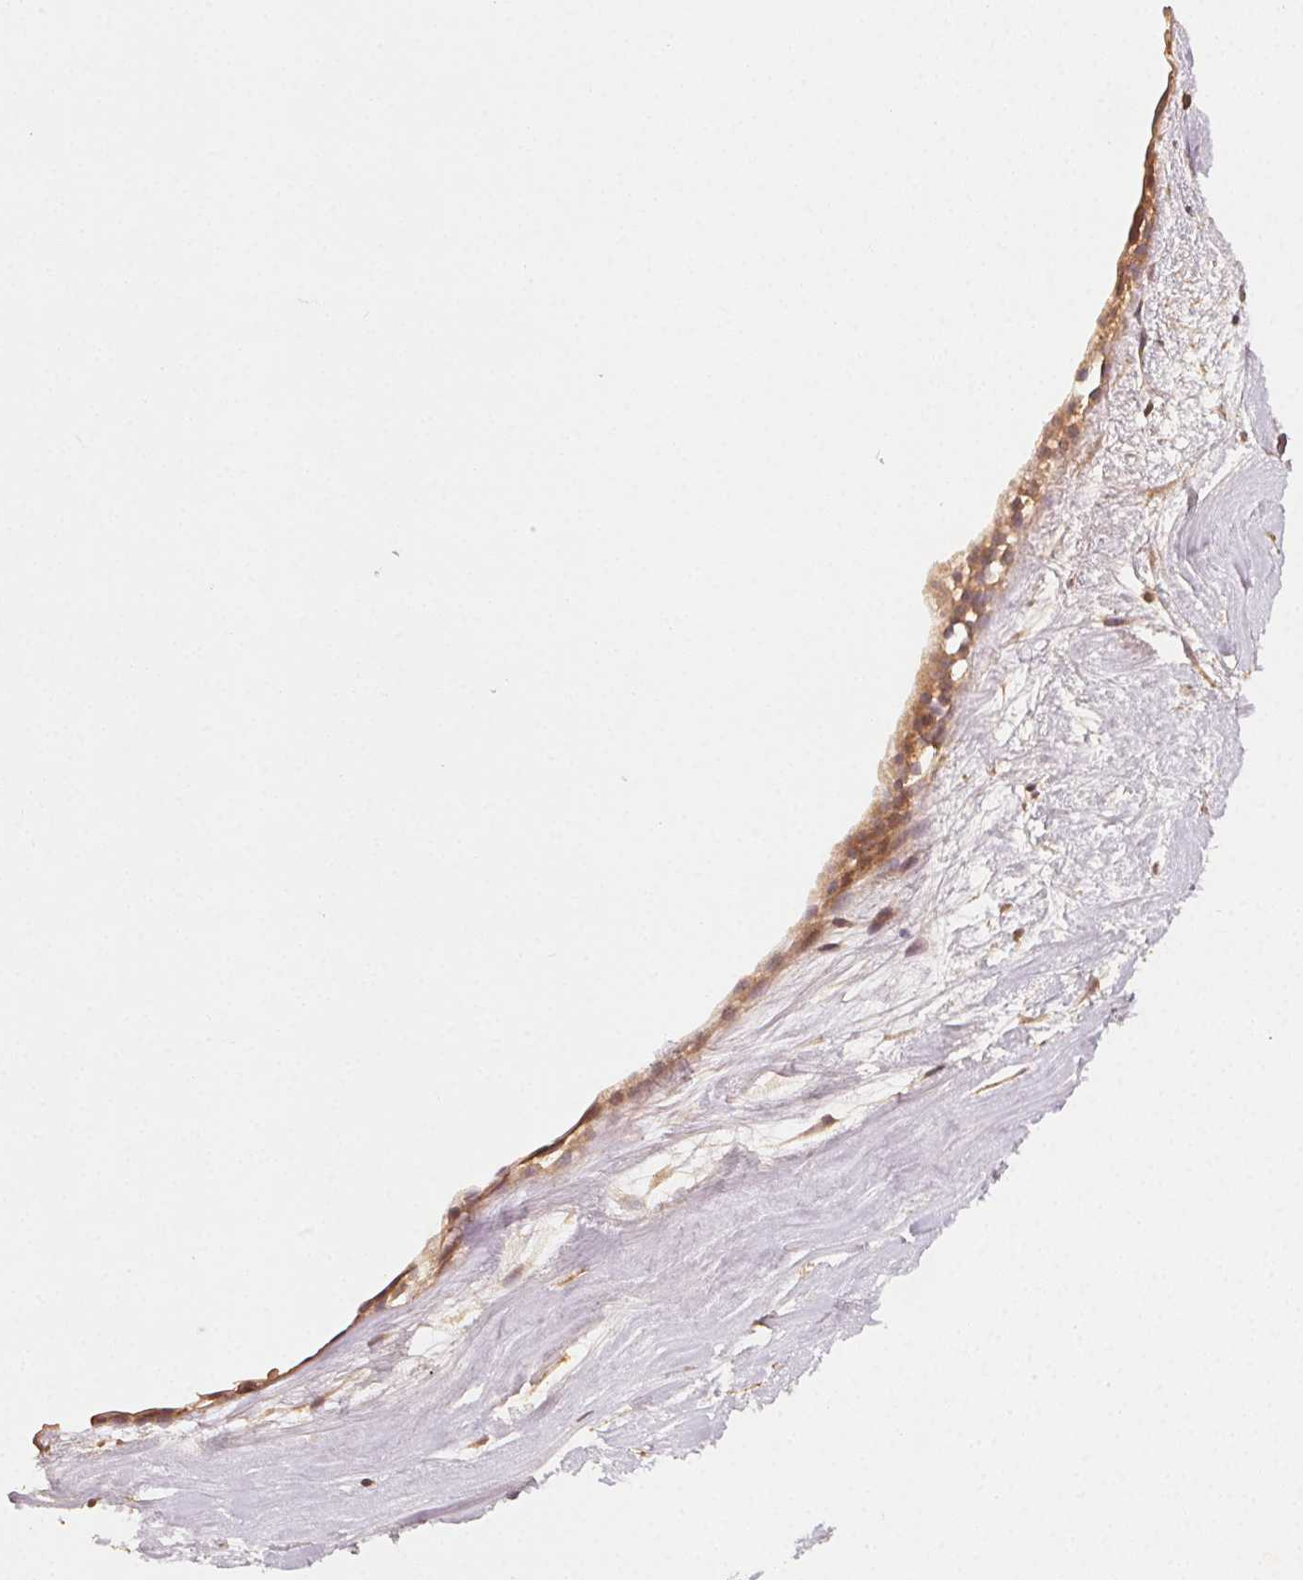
{"staining": {"intensity": "moderate", "quantity": ">75%", "location": "cytoplasmic/membranous"}, "tissue": "nasopharynx", "cell_type": "Respiratory epithelial cells", "image_type": "normal", "snomed": [{"axis": "morphology", "description": "Normal tissue, NOS"}, {"axis": "topography", "description": "Nasopharynx"}], "caption": "Nasopharynx stained with immunohistochemistry reveals moderate cytoplasmic/membranous expression in approximately >75% of respiratory epithelial cells.", "gene": "RALA", "patient": {"sex": "male", "age": 24}}